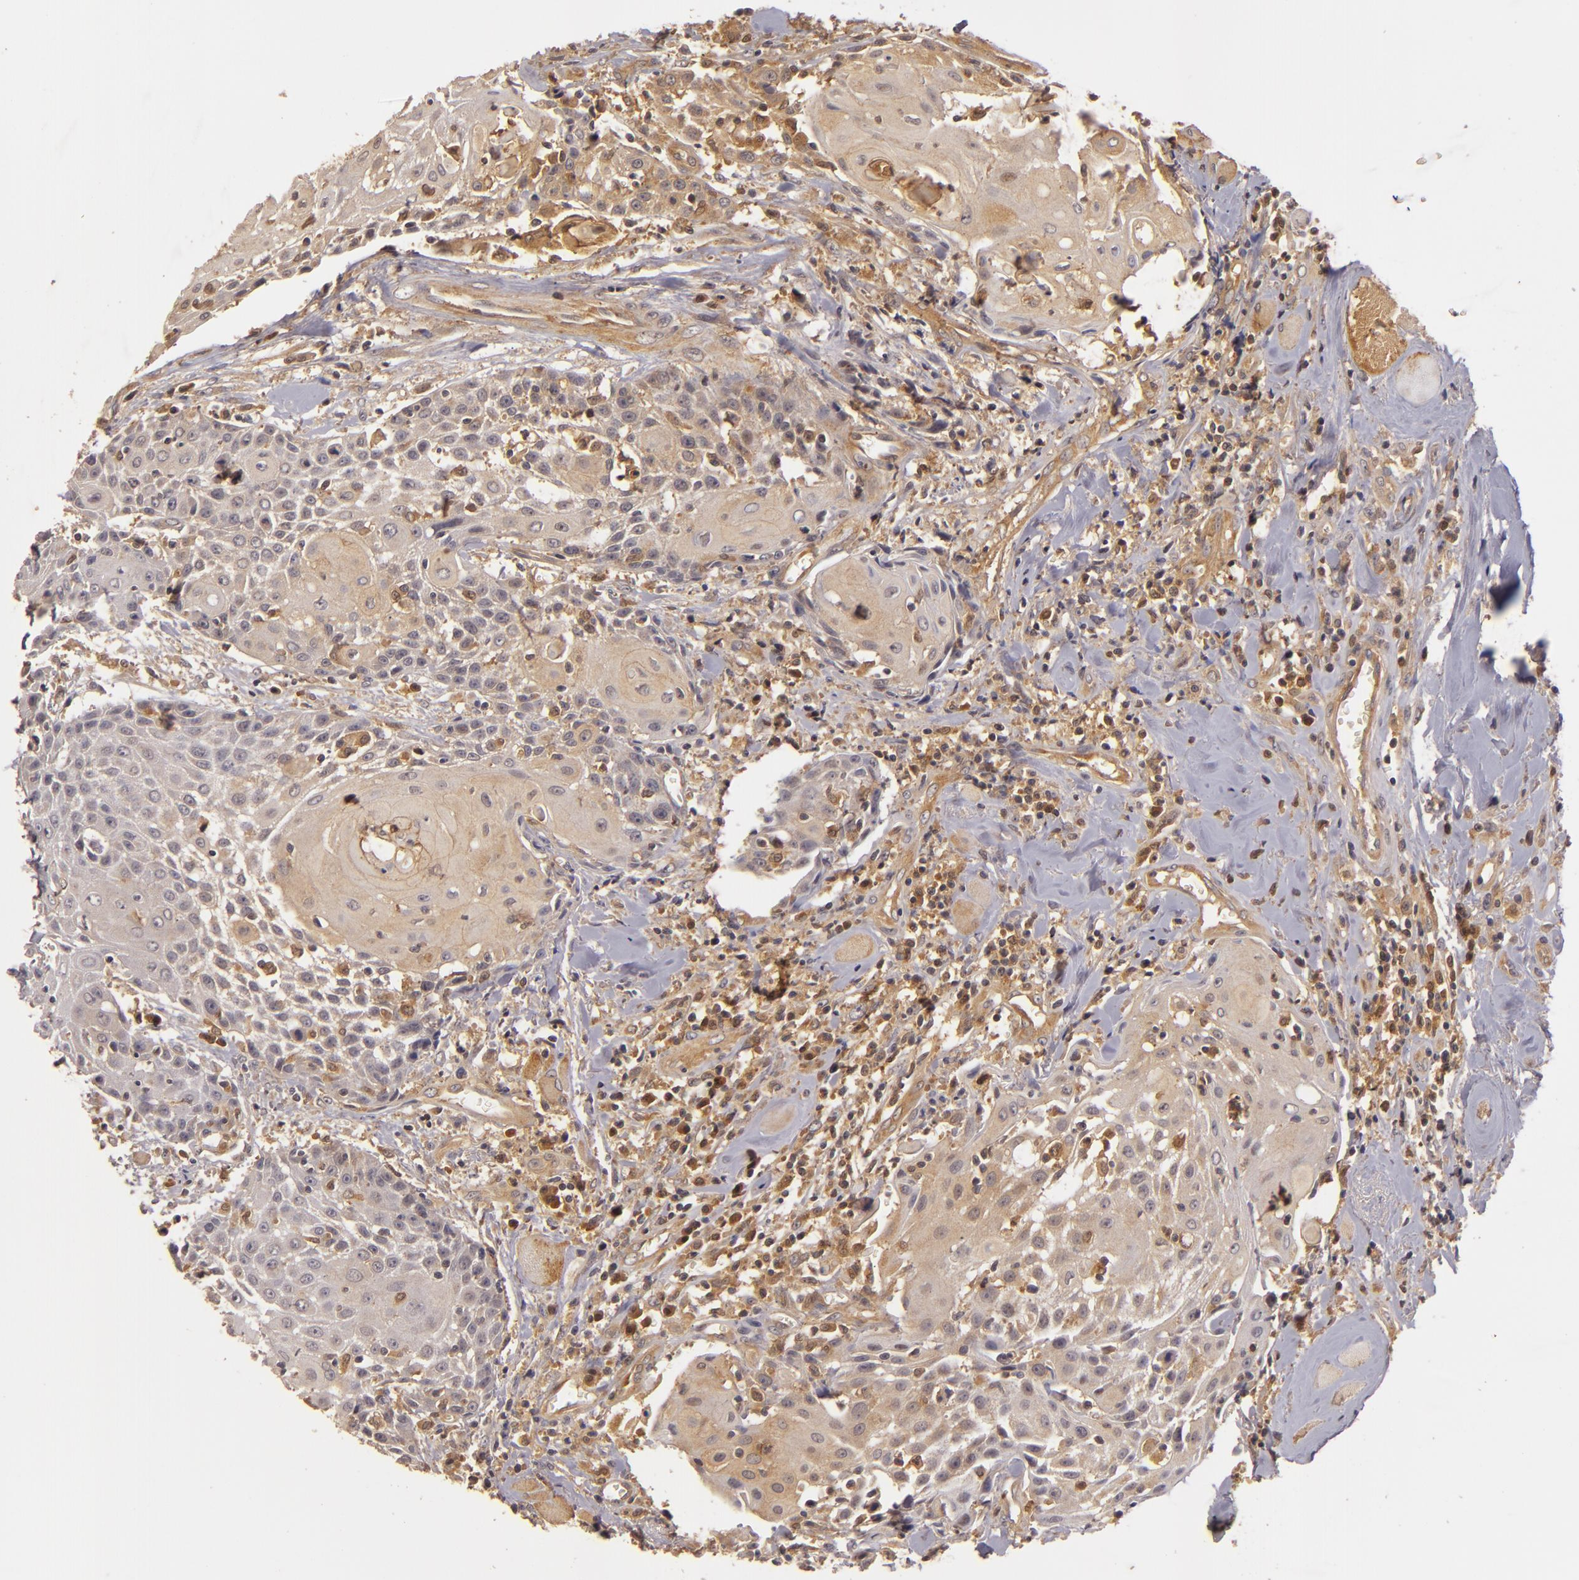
{"staining": {"intensity": "strong", "quantity": ">75%", "location": "cytoplasmic/membranous"}, "tissue": "head and neck cancer", "cell_type": "Tumor cells", "image_type": "cancer", "snomed": [{"axis": "morphology", "description": "Squamous cell carcinoma, NOS"}, {"axis": "topography", "description": "Oral tissue"}, {"axis": "topography", "description": "Head-Neck"}], "caption": "Immunohistochemistry of head and neck cancer (squamous cell carcinoma) demonstrates high levels of strong cytoplasmic/membranous expression in about >75% of tumor cells.", "gene": "PRKCD", "patient": {"sex": "female", "age": 82}}